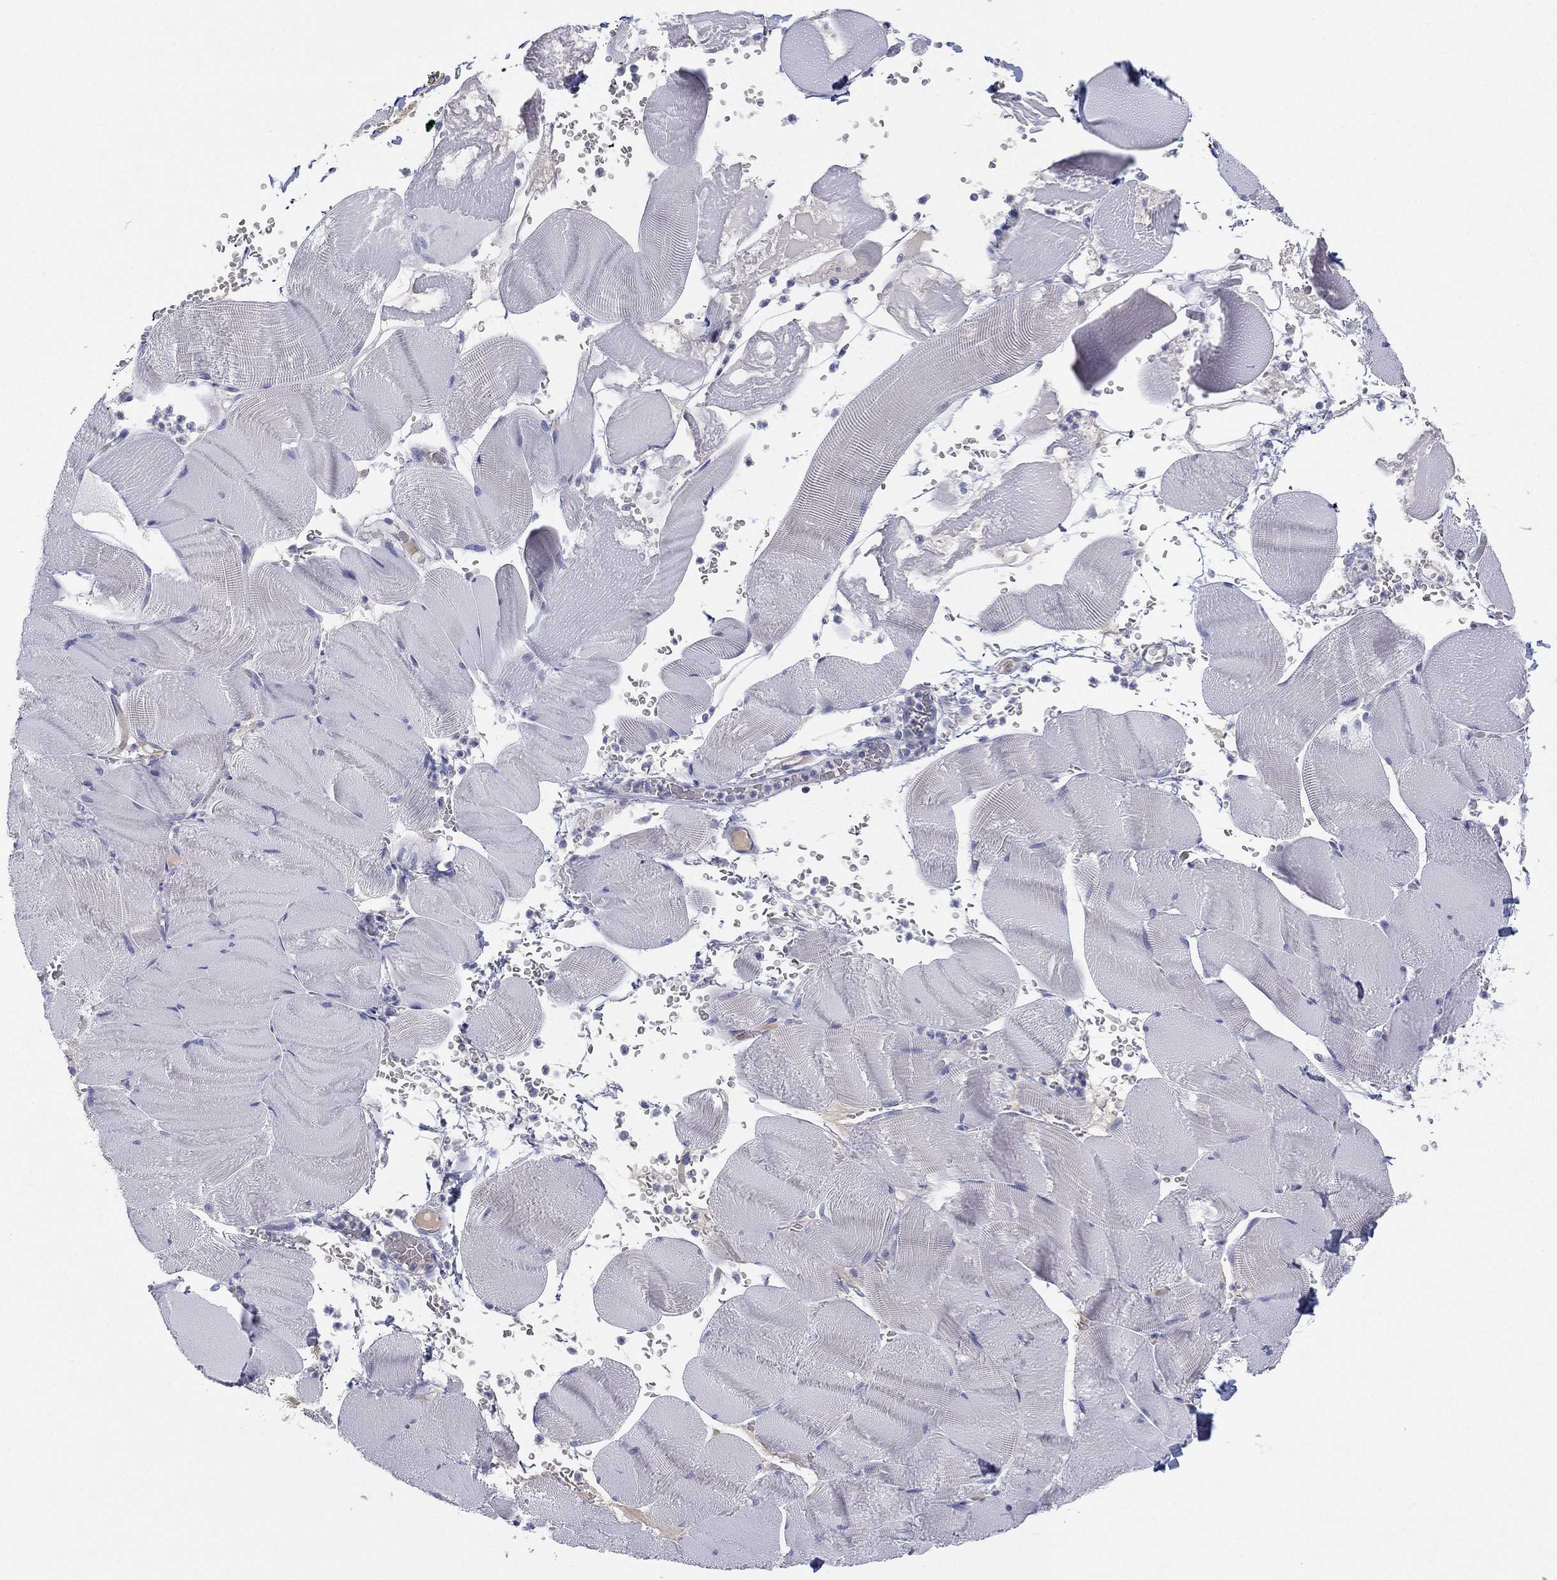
{"staining": {"intensity": "negative", "quantity": "none", "location": "none"}, "tissue": "skeletal muscle", "cell_type": "Myocytes", "image_type": "normal", "snomed": [{"axis": "morphology", "description": "Normal tissue, NOS"}, {"axis": "topography", "description": "Skeletal muscle"}], "caption": "Image shows no protein positivity in myocytes of unremarkable skeletal muscle.", "gene": "CYP2D6", "patient": {"sex": "male", "age": 56}}